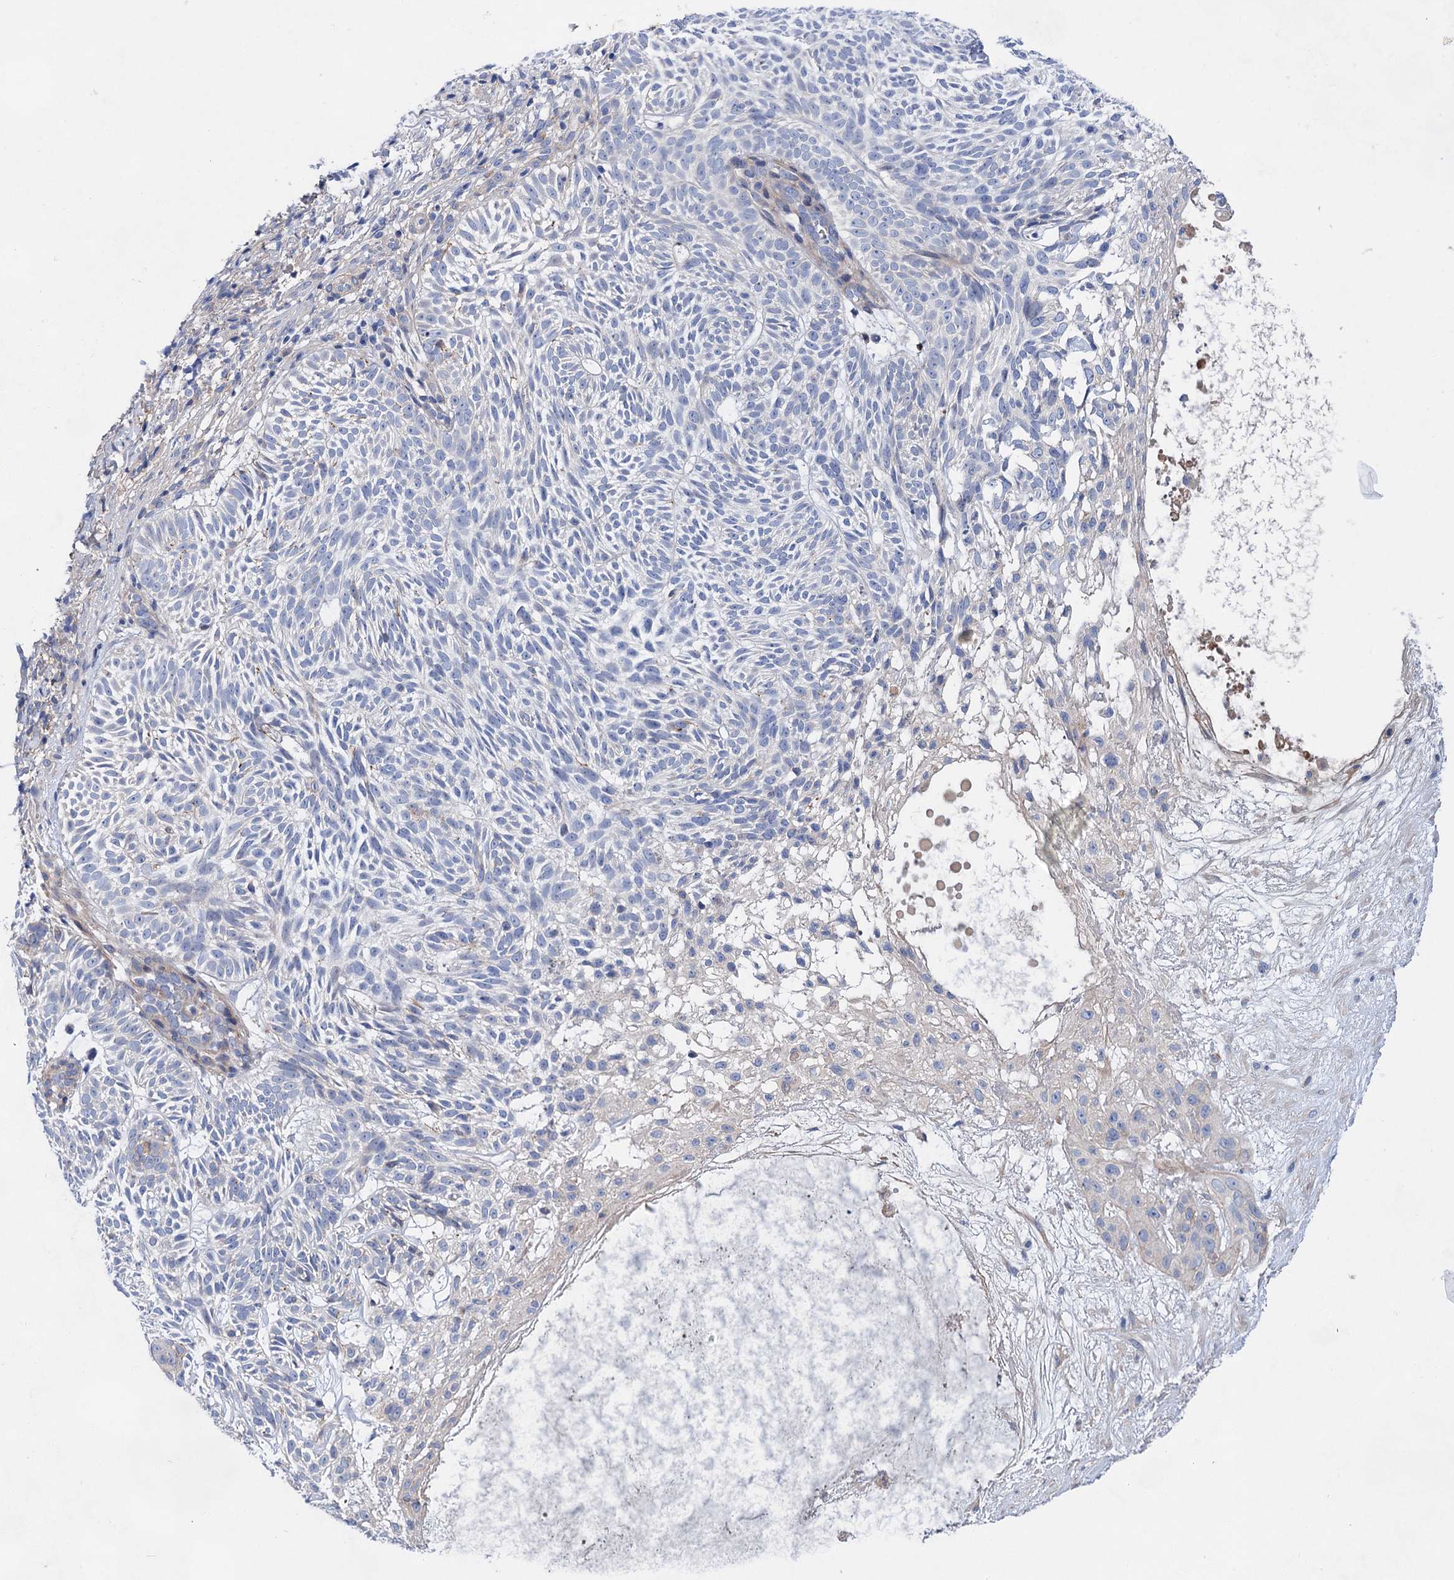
{"staining": {"intensity": "negative", "quantity": "none", "location": "none"}, "tissue": "skin cancer", "cell_type": "Tumor cells", "image_type": "cancer", "snomed": [{"axis": "morphology", "description": "Basal cell carcinoma"}, {"axis": "topography", "description": "Skin"}], "caption": "Skin cancer (basal cell carcinoma) was stained to show a protein in brown. There is no significant expression in tumor cells. The staining was performed using DAB to visualize the protein expression in brown, while the nuclei were stained in blue with hematoxylin (Magnification: 20x).", "gene": "GPR155", "patient": {"sex": "male", "age": 75}}